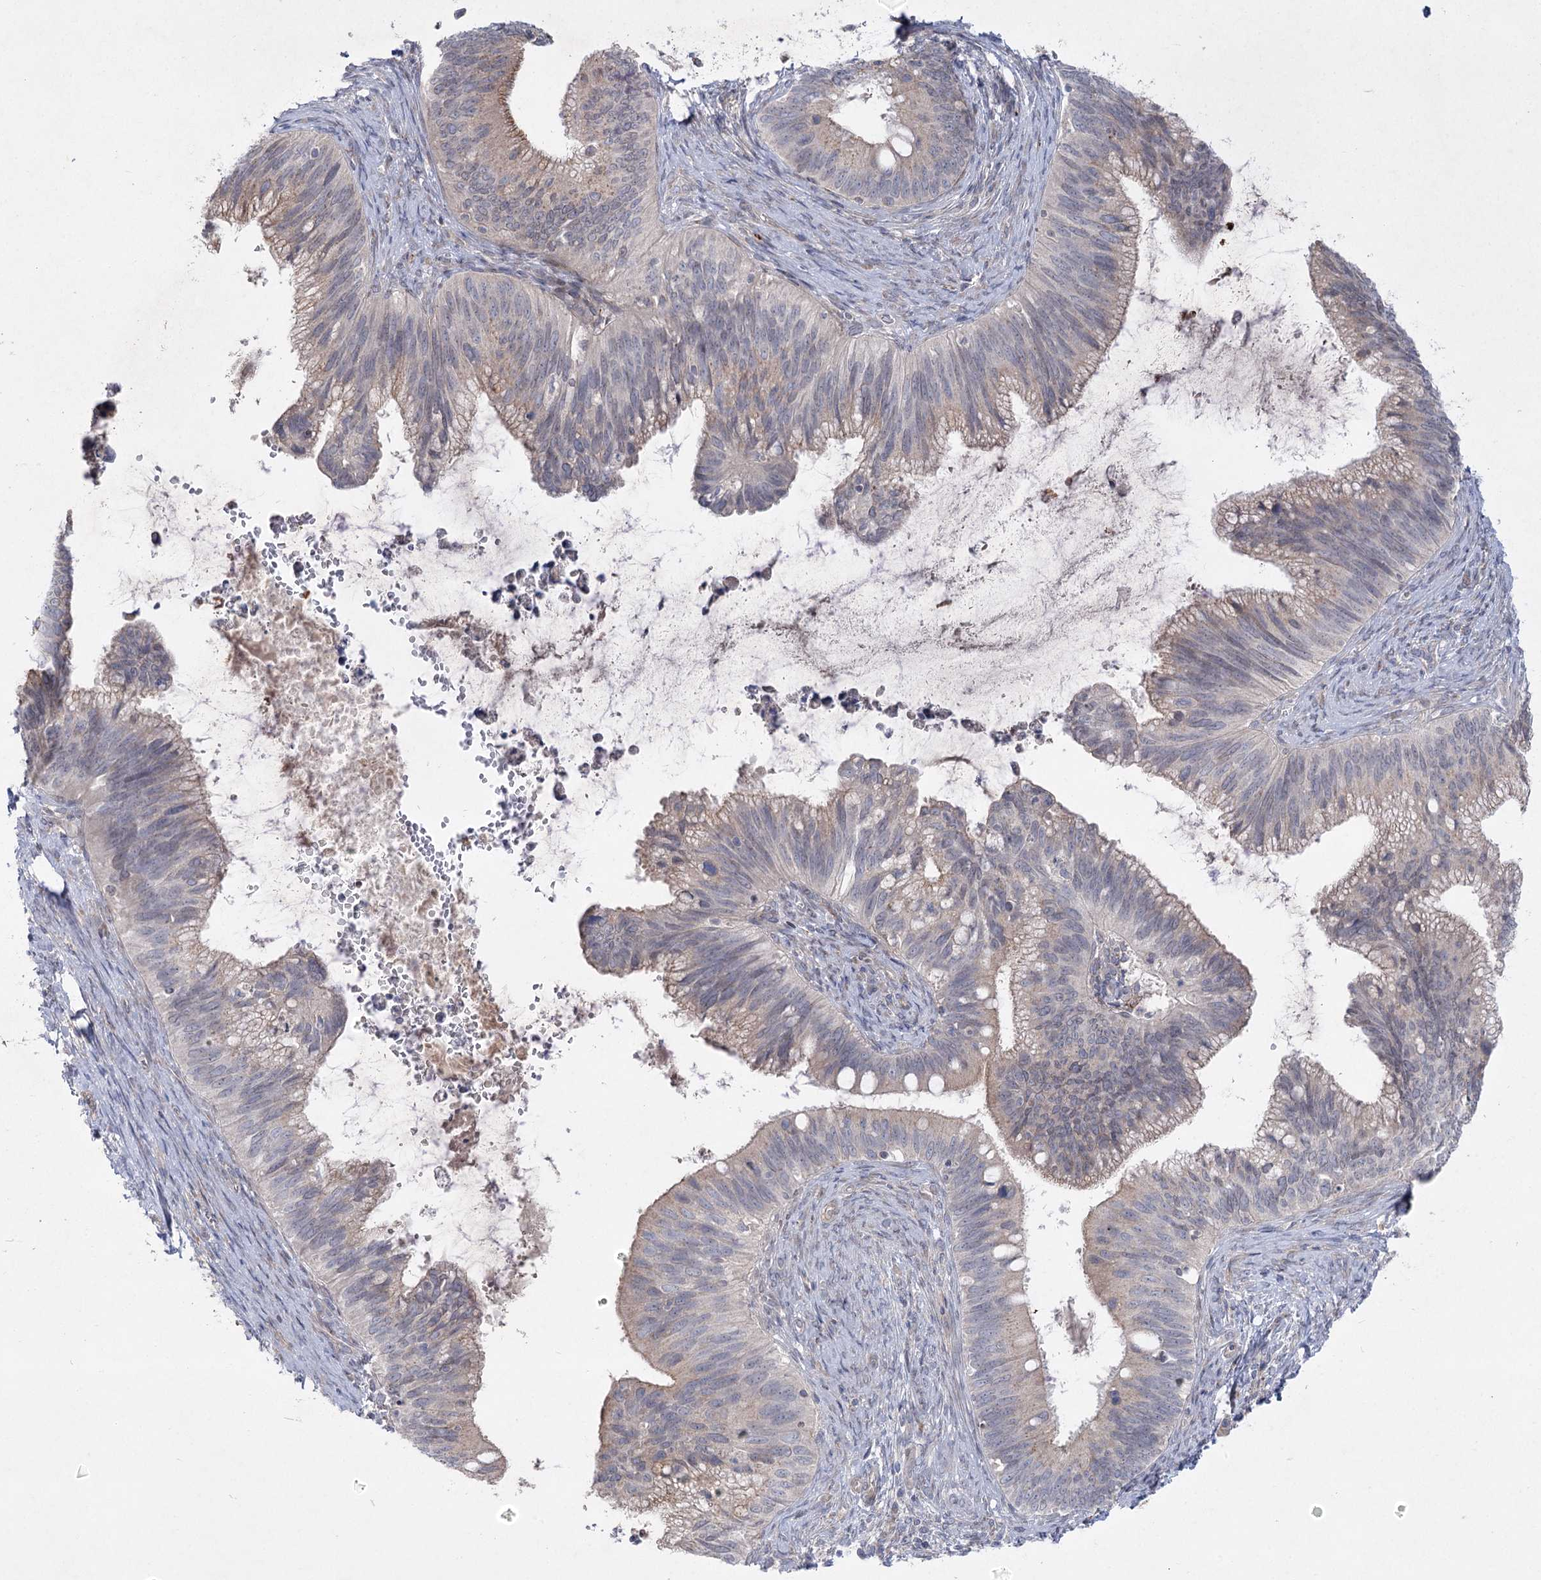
{"staining": {"intensity": "weak", "quantity": "<25%", "location": "cytoplasmic/membranous"}, "tissue": "cervical cancer", "cell_type": "Tumor cells", "image_type": "cancer", "snomed": [{"axis": "morphology", "description": "Adenocarcinoma, NOS"}, {"axis": "topography", "description": "Cervix"}], "caption": "Immunohistochemistry (IHC) micrograph of neoplastic tissue: adenocarcinoma (cervical) stained with DAB reveals no significant protein positivity in tumor cells.", "gene": "SH3BP5L", "patient": {"sex": "female", "age": 42}}